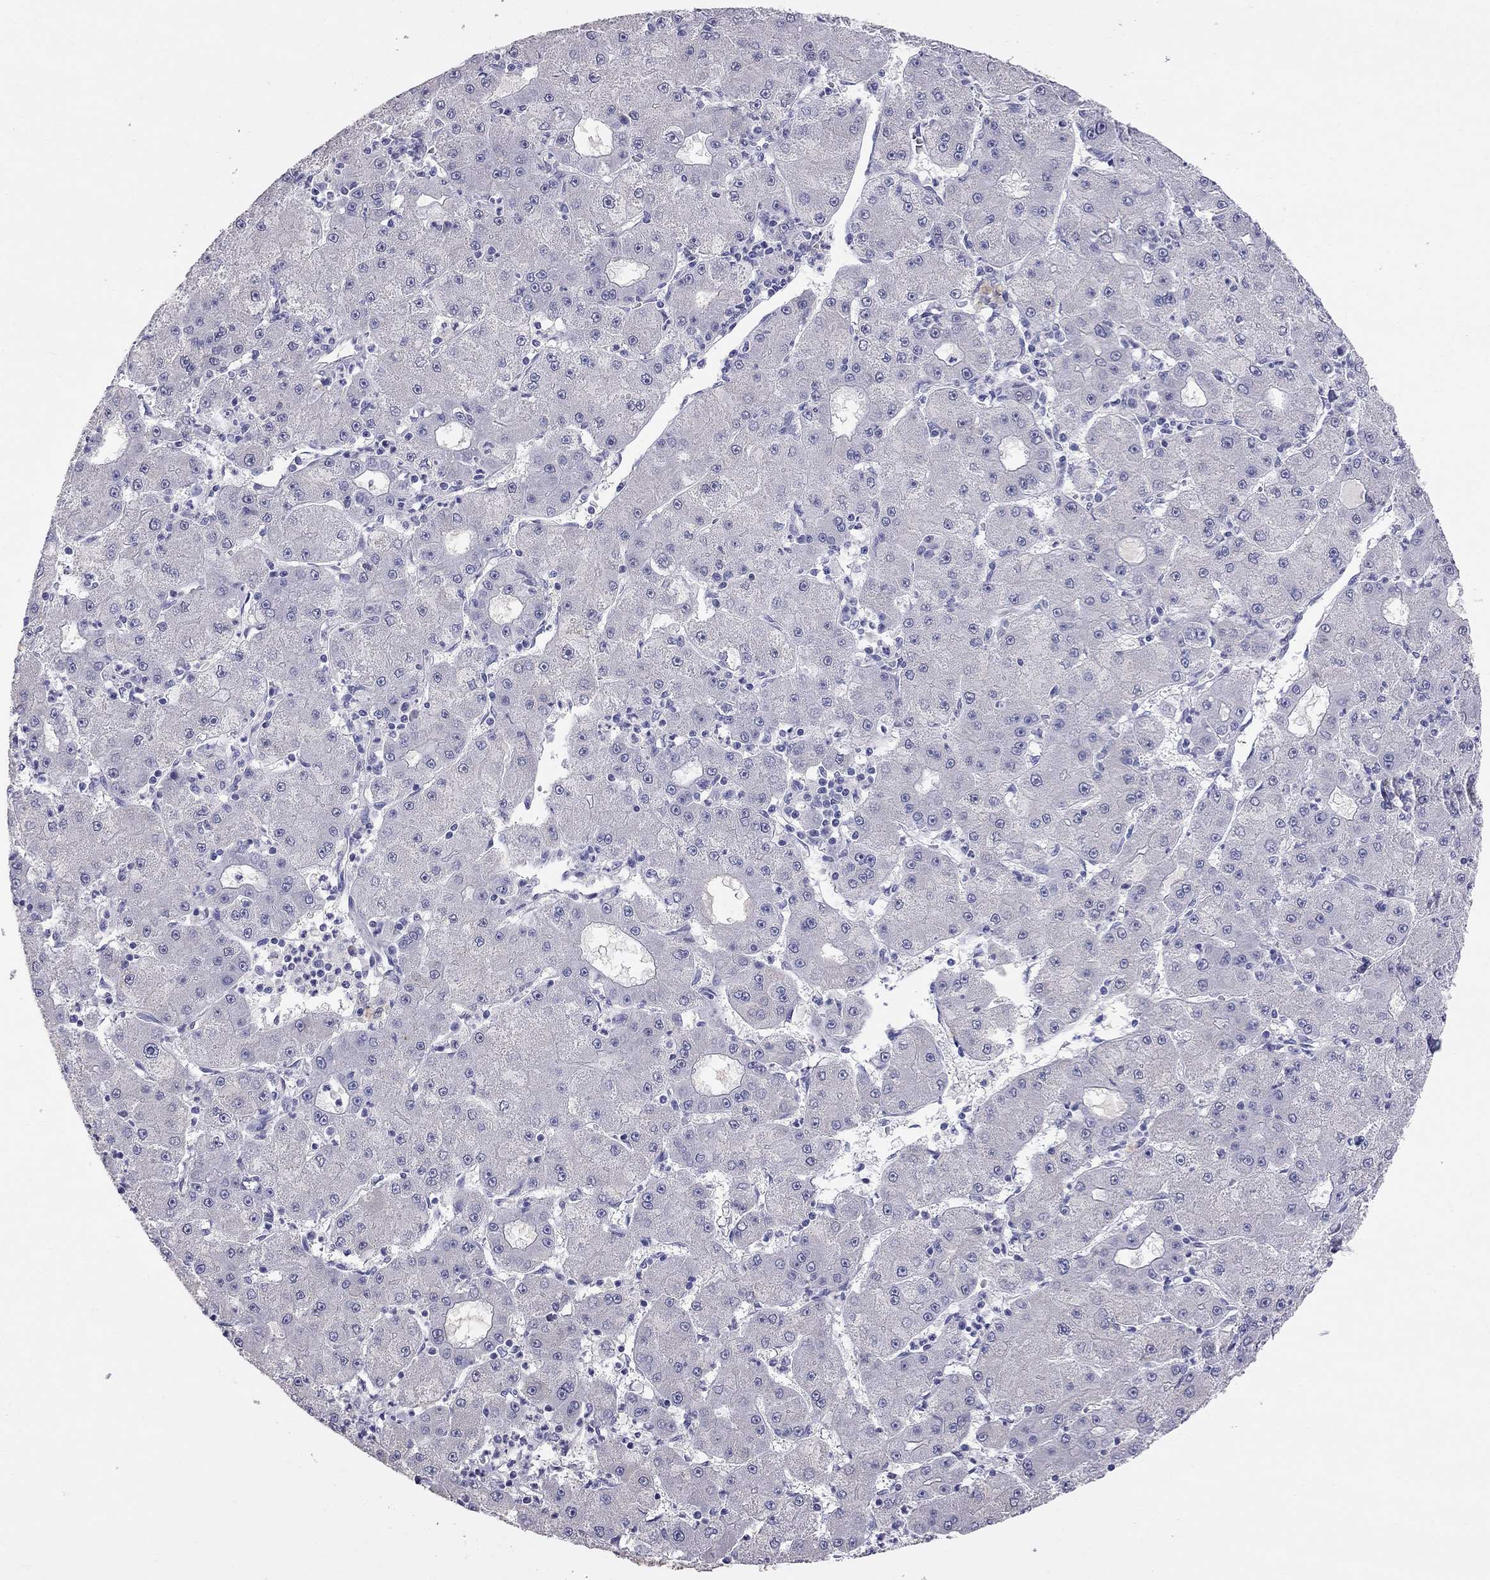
{"staining": {"intensity": "negative", "quantity": "none", "location": "none"}, "tissue": "liver cancer", "cell_type": "Tumor cells", "image_type": "cancer", "snomed": [{"axis": "morphology", "description": "Carcinoma, Hepatocellular, NOS"}, {"axis": "topography", "description": "Liver"}], "caption": "Micrograph shows no protein staining in tumor cells of hepatocellular carcinoma (liver) tissue. (Stains: DAB (3,3'-diaminobenzidine) immunohistochemistry with hematoxylin counter stain, Microscopy: brightfield microscopy at high magnification).", "gene": "CFAP91", "patient": {"sex": "male", "age": 73}}